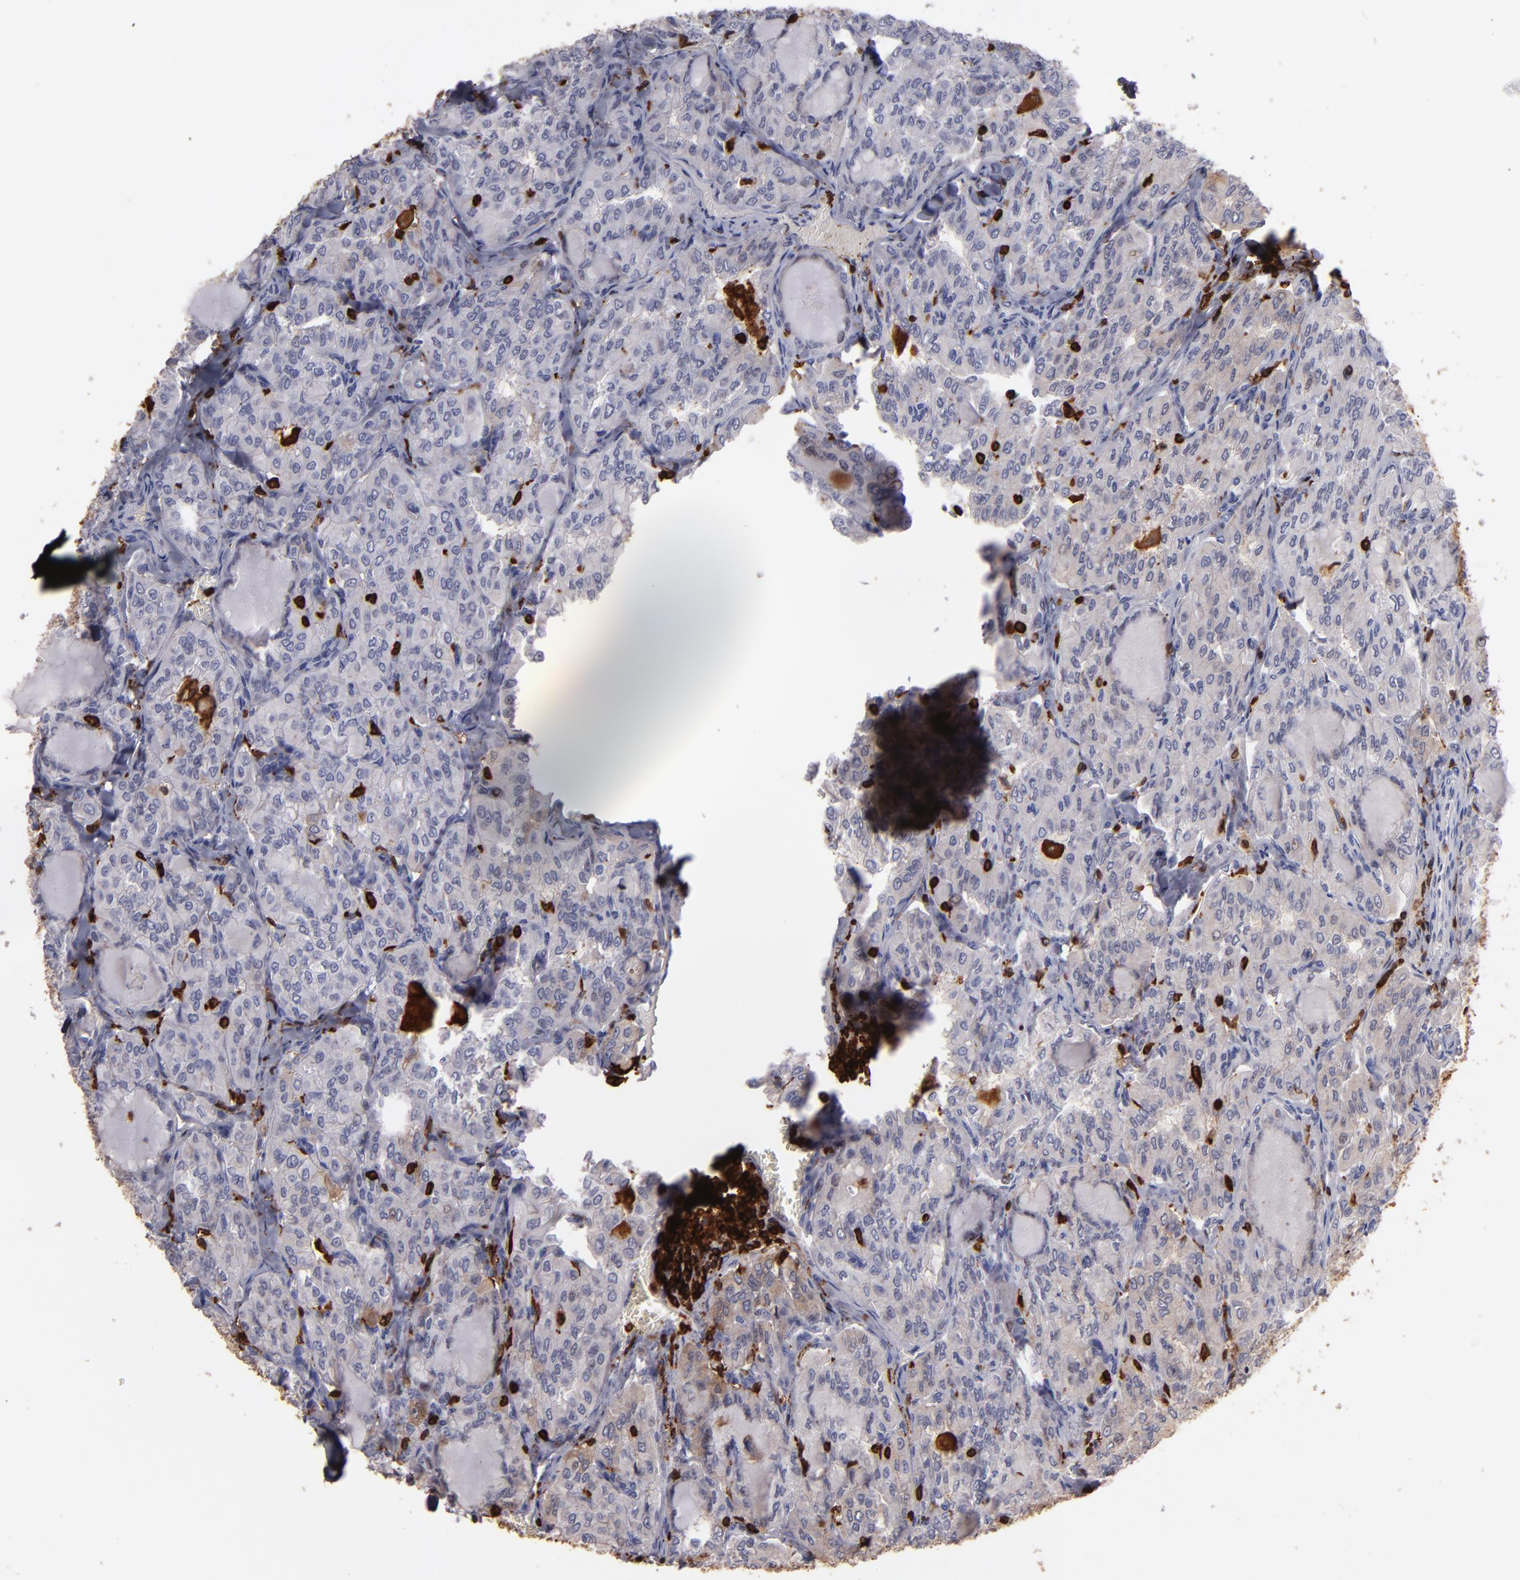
{"staining": {"intensity": "weak", "quantity": "<25%", "location": "cytoplasmic/membranous,nuclear"}, "tissue": "thyroid cancer", "cell_type": "Tumor cells", "image_type": "cancer", "snomed": [{"axis": "morphology", "description": "Papillary adenocarcinoma, NOS"}, {"axis": "topography", "description": "Thyroid gland"}], "caption": "Micrograph shows no protein staining in tumor cells of papillary adenocarcinoma (thyroid) tissue.", "gene": "WAS", "patient": {"sex": "male", "age": 20}}